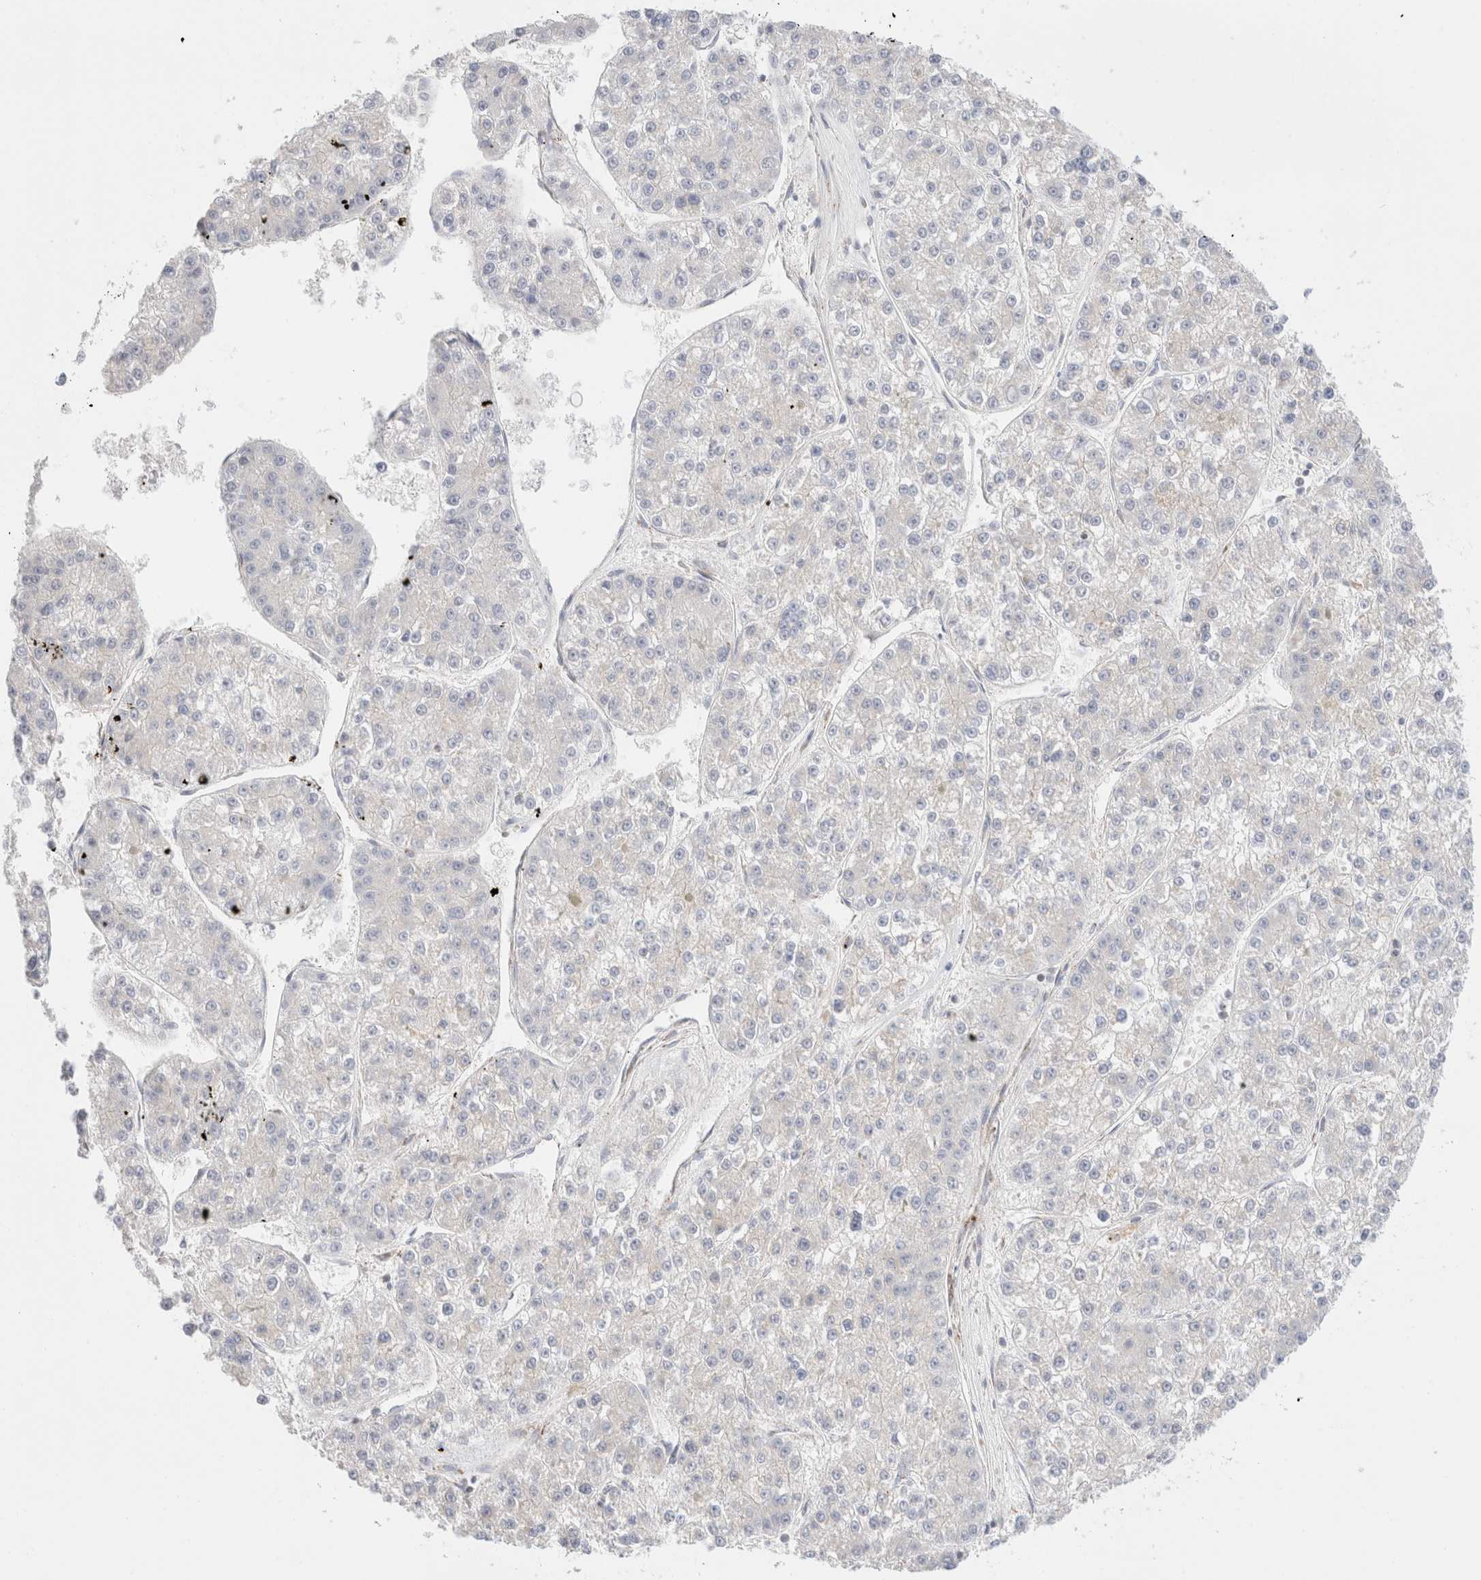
{"staining": {"intensity": "negative", "quantity": "none", "location": "none"}, "tissue": "liver cancer", "cell_type": "Tumor cells", "image_type": "cancer", "snomed": [{"axis": "morphology", "description": "Carcinoma, Hepatocellular, NOS"}, {"axis": "topography", "description": "Liver"}], "caption": "This is an immunohistochemistry (IHC) photomicrograph of human hepatocellular carcinoma (liver). There is no positivity in tumor cells.", "gene": "ATP6V1C1", "patient": {"sex": "female", "age": 73}}